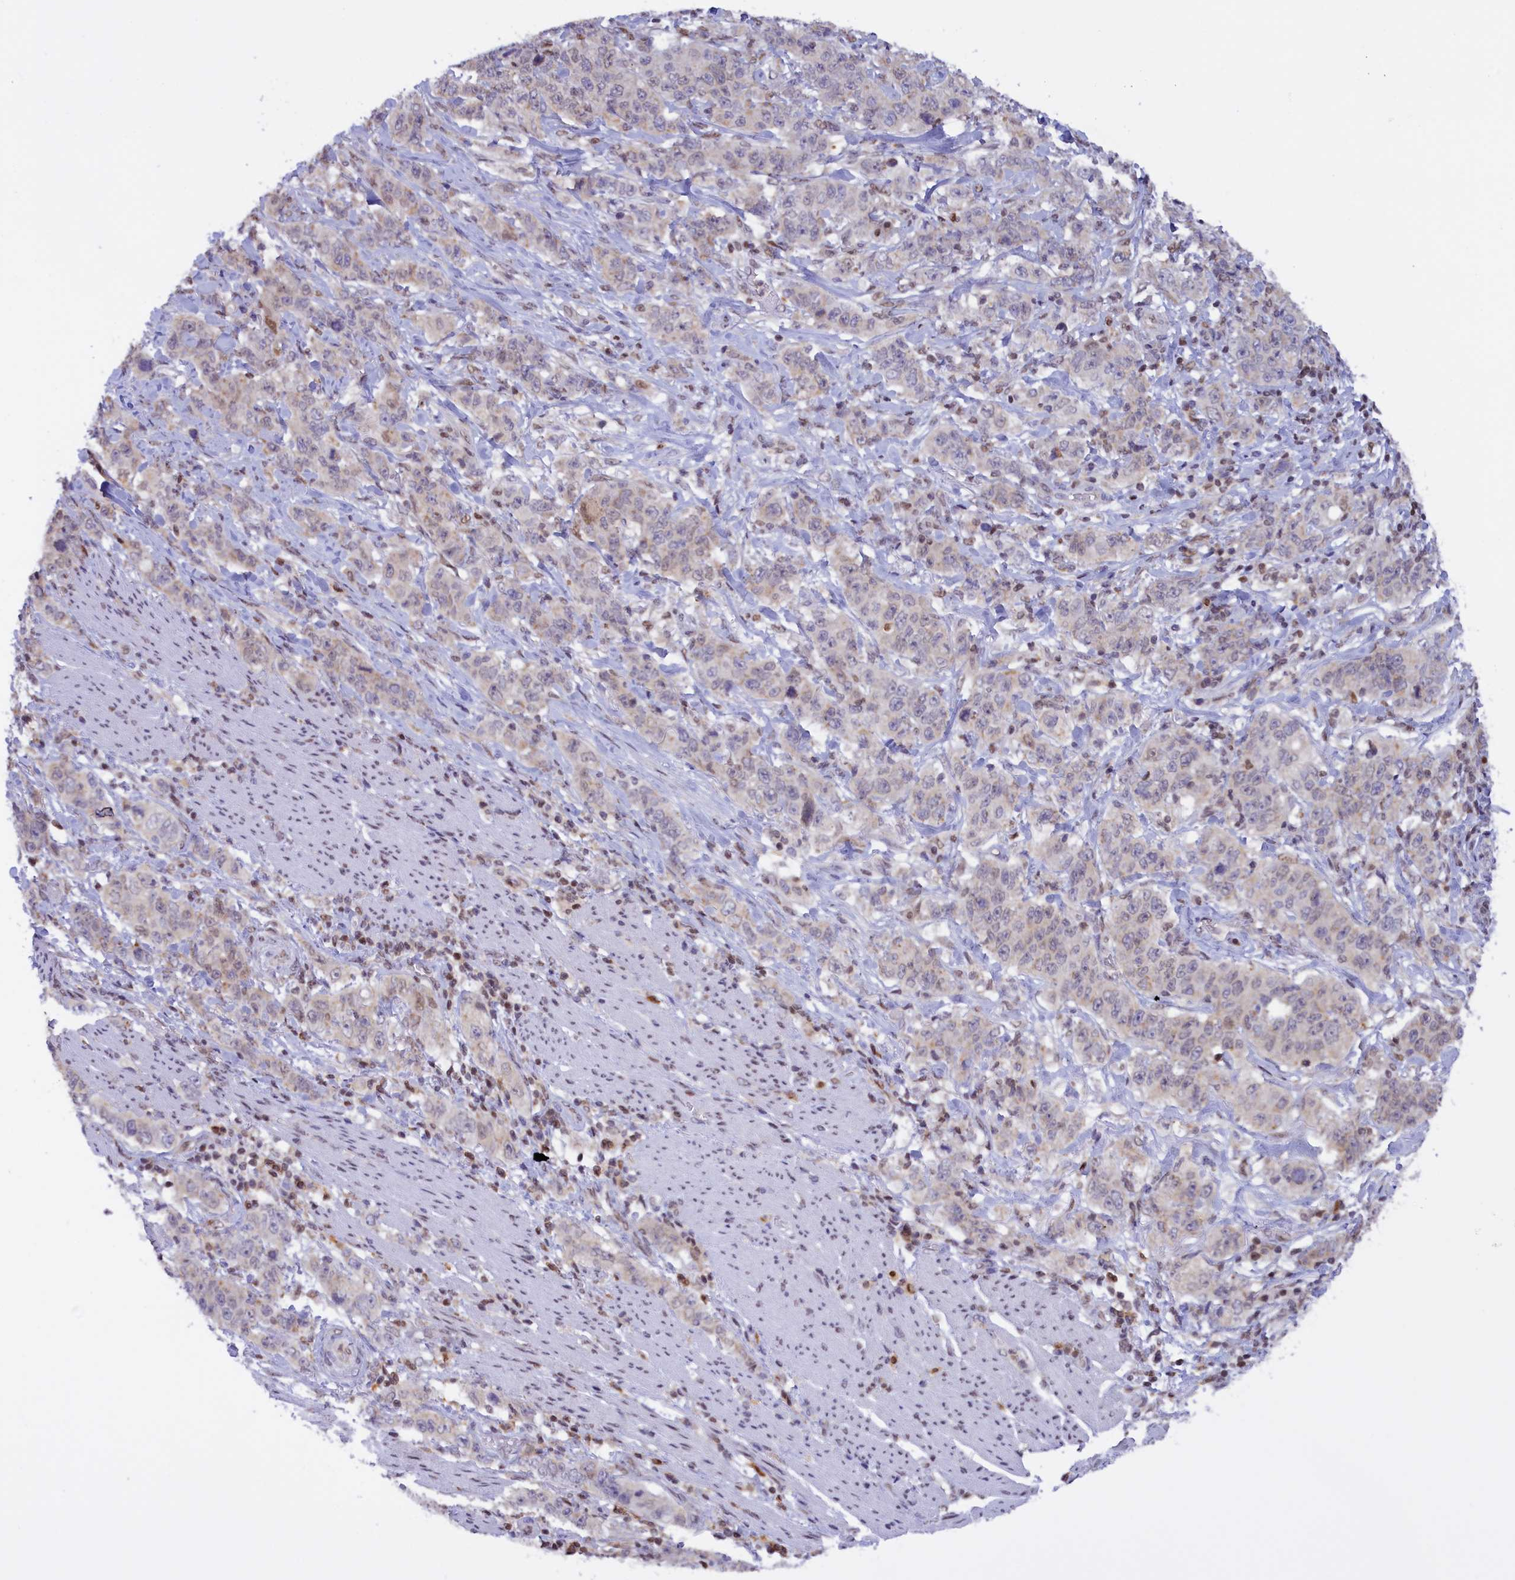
{"staining": {"intensity": "negative", "quantity": "none", "location": "none"}, "tissue": "stomach cancer", "cell_type": "Tumor cells", "image_type": "cancer", "snomed": [{"axis": "morphology", "description": "Adenocarcinoma, NOS"}, {"axis": "topography", "description": "Stomach"}], "caption": "IHC of stomach cancer exhibits no expression in tumor cells.", "gene": "IZUMO2", "patient": {"sex": "male", "age": 48}}